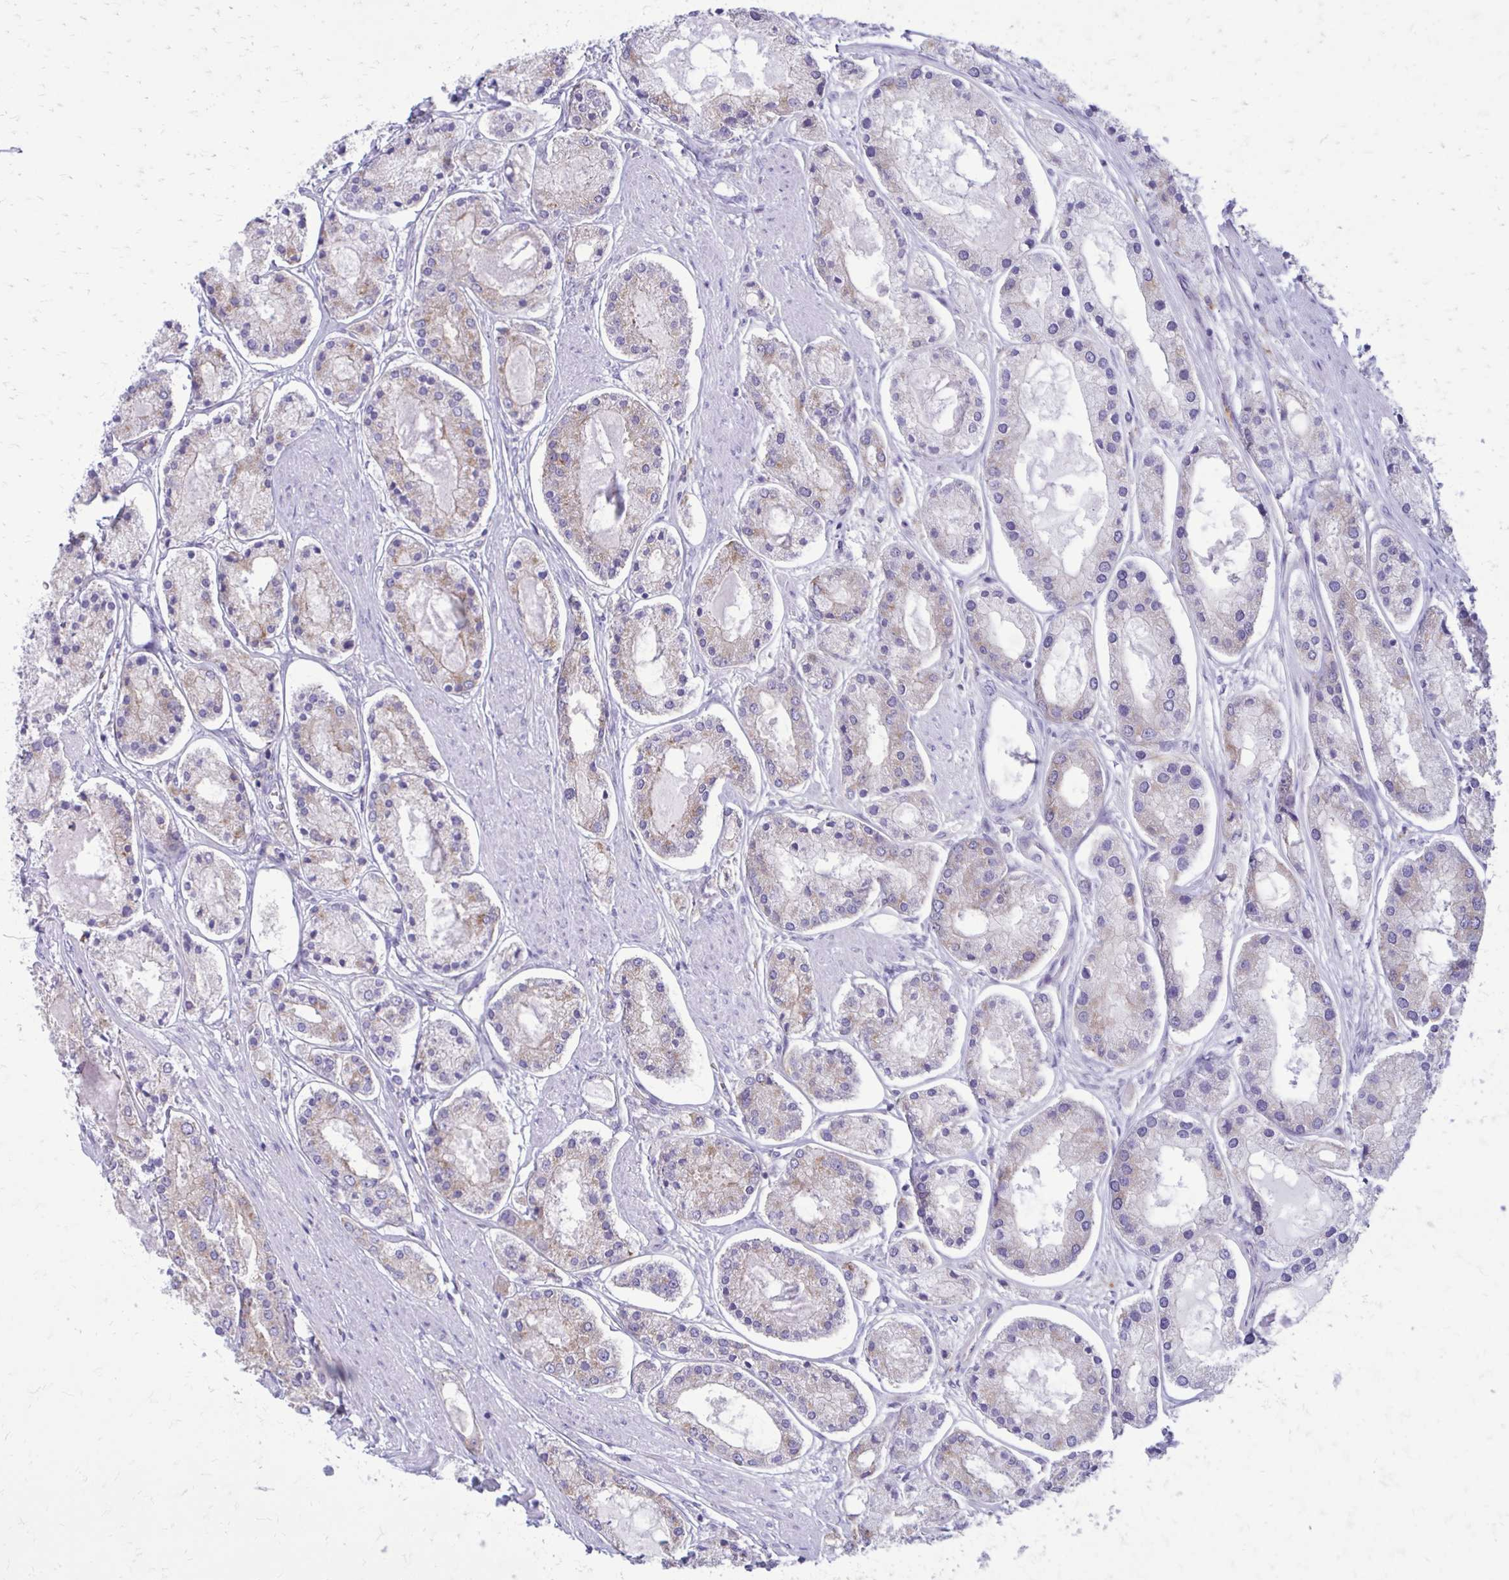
{"staining": {"intensity": "weak", "quantity": "<25%", "location": "cytoplasmic/membranous"}, "tissue": "prostate cancer", "cell_type": "Tumor cells", "image_type": "cancer", "snomed": [{"axis": "morphology", "description": "Adenocarcinoma, High grade"}, {"axis": "topography", "description": "Prostate"}], "caption": "A high-resolution histopathology image shows IHC staining of prostate adenocarcinoma (high-grade), which reveals no significant positivity in tumor cells.", "gene": "CLTA", "patient": {"sex": "male", "age": 66}}